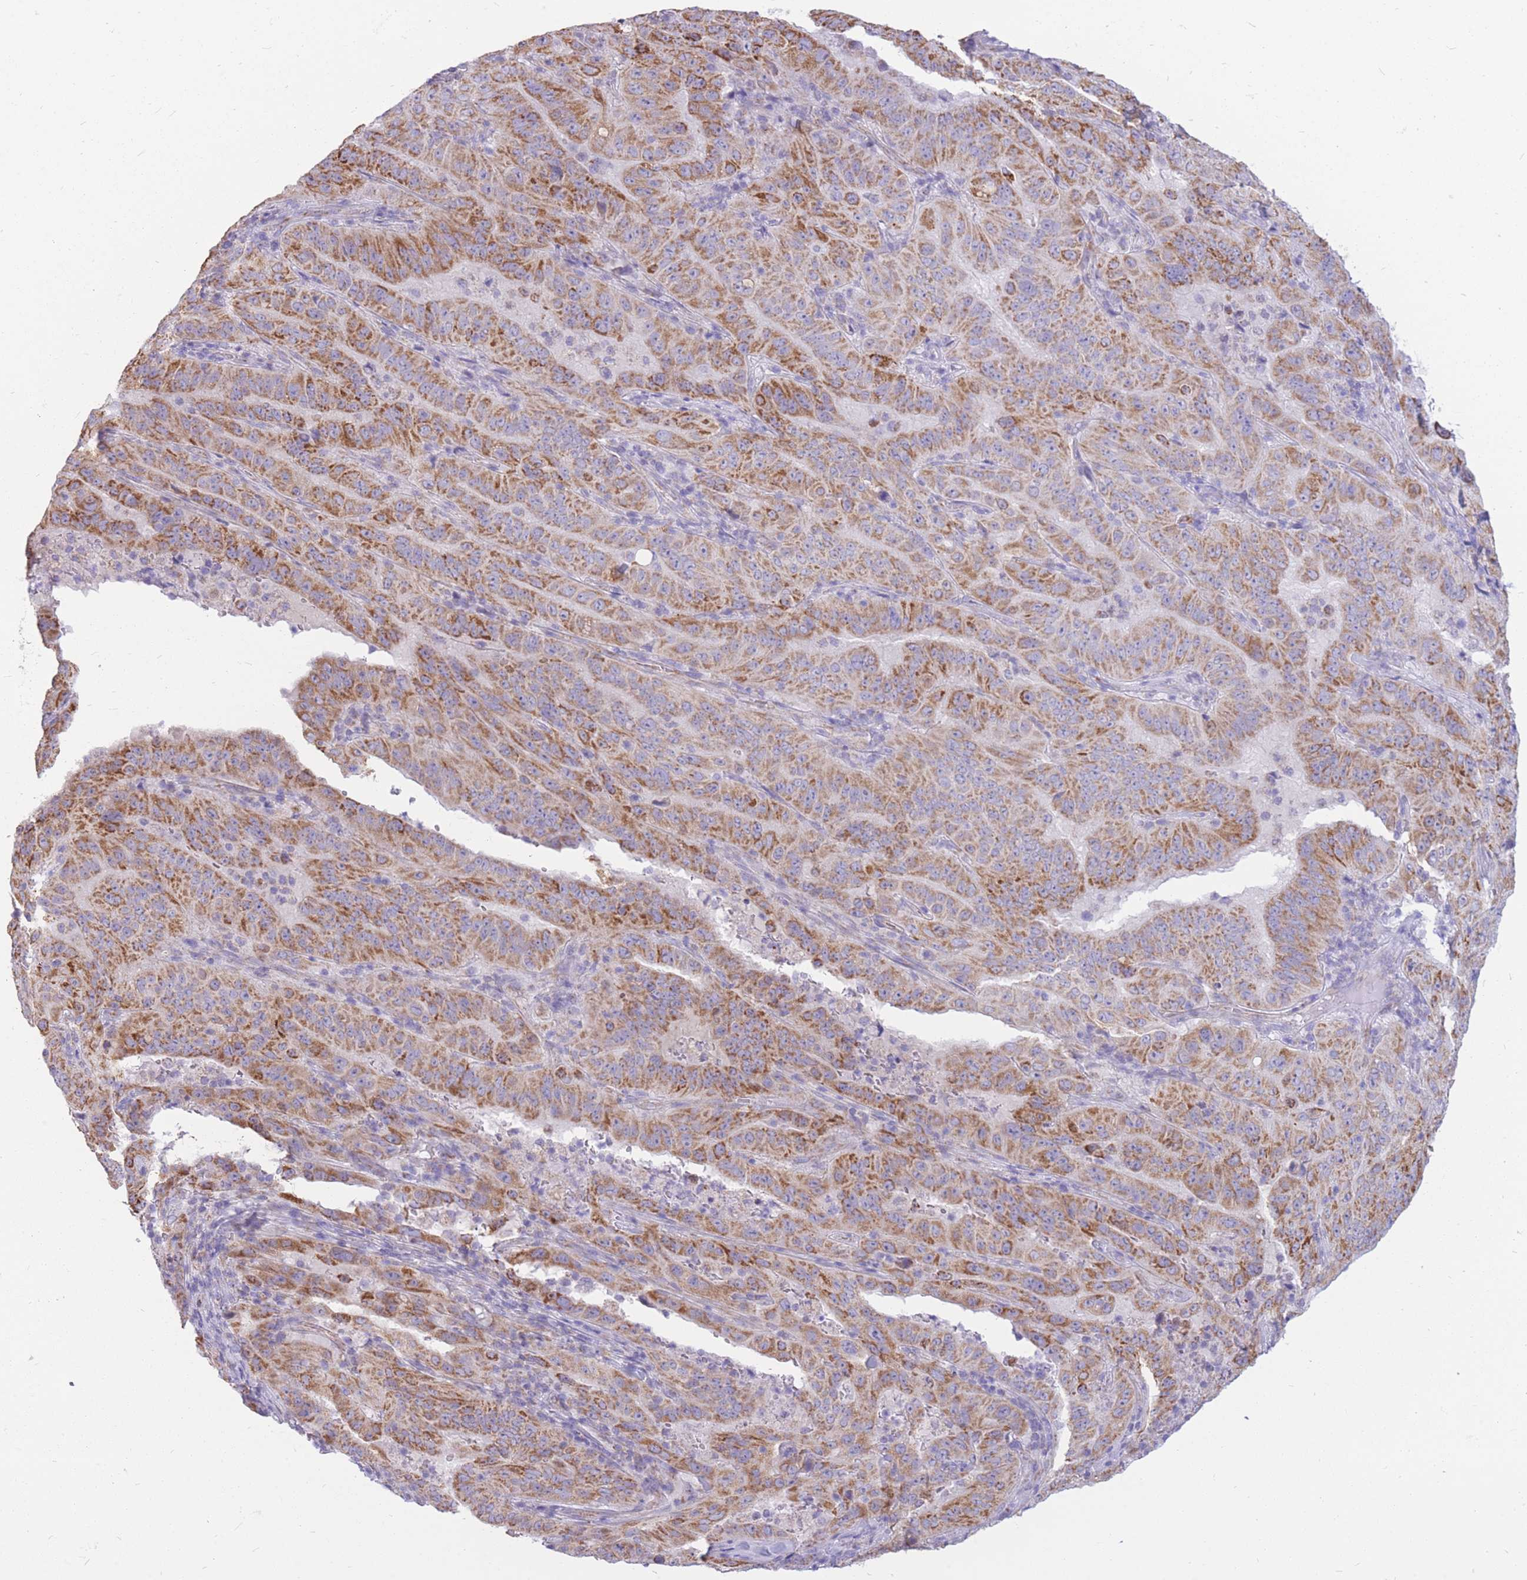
{"staining": {"intensity": "moderate", "quantity": ">75%", "location": "cytoplasmic/membranous"}, "tissue": "pancreatic cancer", "cell_type": "Tumor cells", "image_type": "cancer", "snomed": [{"axis": "morphology", "description": "Adenocarcinoma, NOS"}, {"axis": "topography", "description": "Pancreas"}], "caption": "Protein expression analysis of adenocarcinoma (pancreatic) demonstrates moderate cytoplasmic/membranous staining in about >75% of tumor cells.", "gene": "PCSK1", "patient": {"sex": "male", "age": 63}}